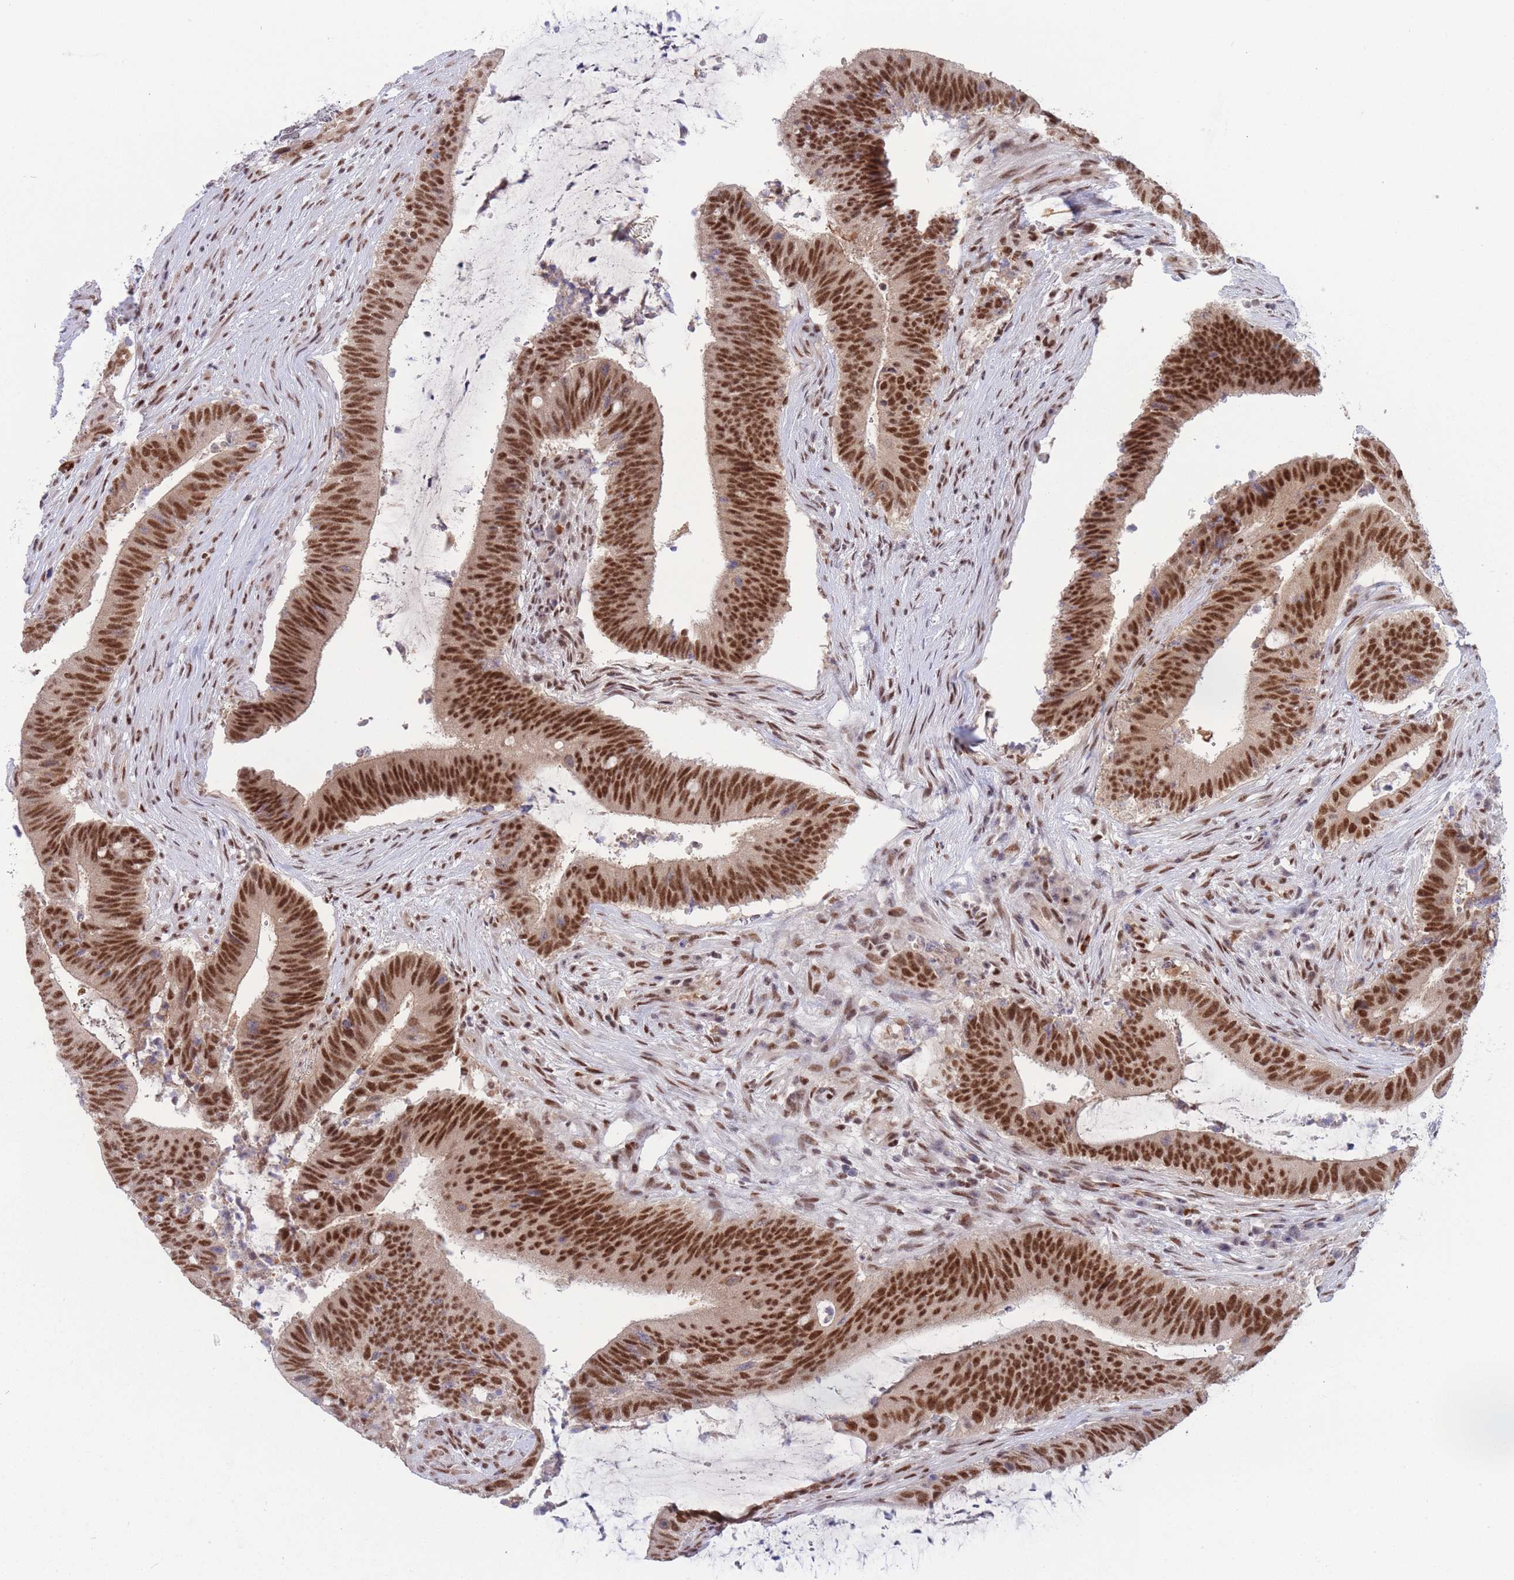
{"staining": {"intensity": "strong", "quantity": ">75%", "location": "nuclear"}, "tissue": "colorectal cancer", "cell_type": "Tumor cells", "image_type": "cancer", "snomed": [{"axis": "morphology", "description": "Adenocarcinoma, NOS"}, {"axis": "topography", "description": "Colon"}], "caption": "There is high levels of strong nuclear staining in tumor cells of colorectal cancer, as demonstrated by immunohistochemical staining (brown color).", "gene": "SMAD9", "patient": {"sex": "female", "age": 43}}